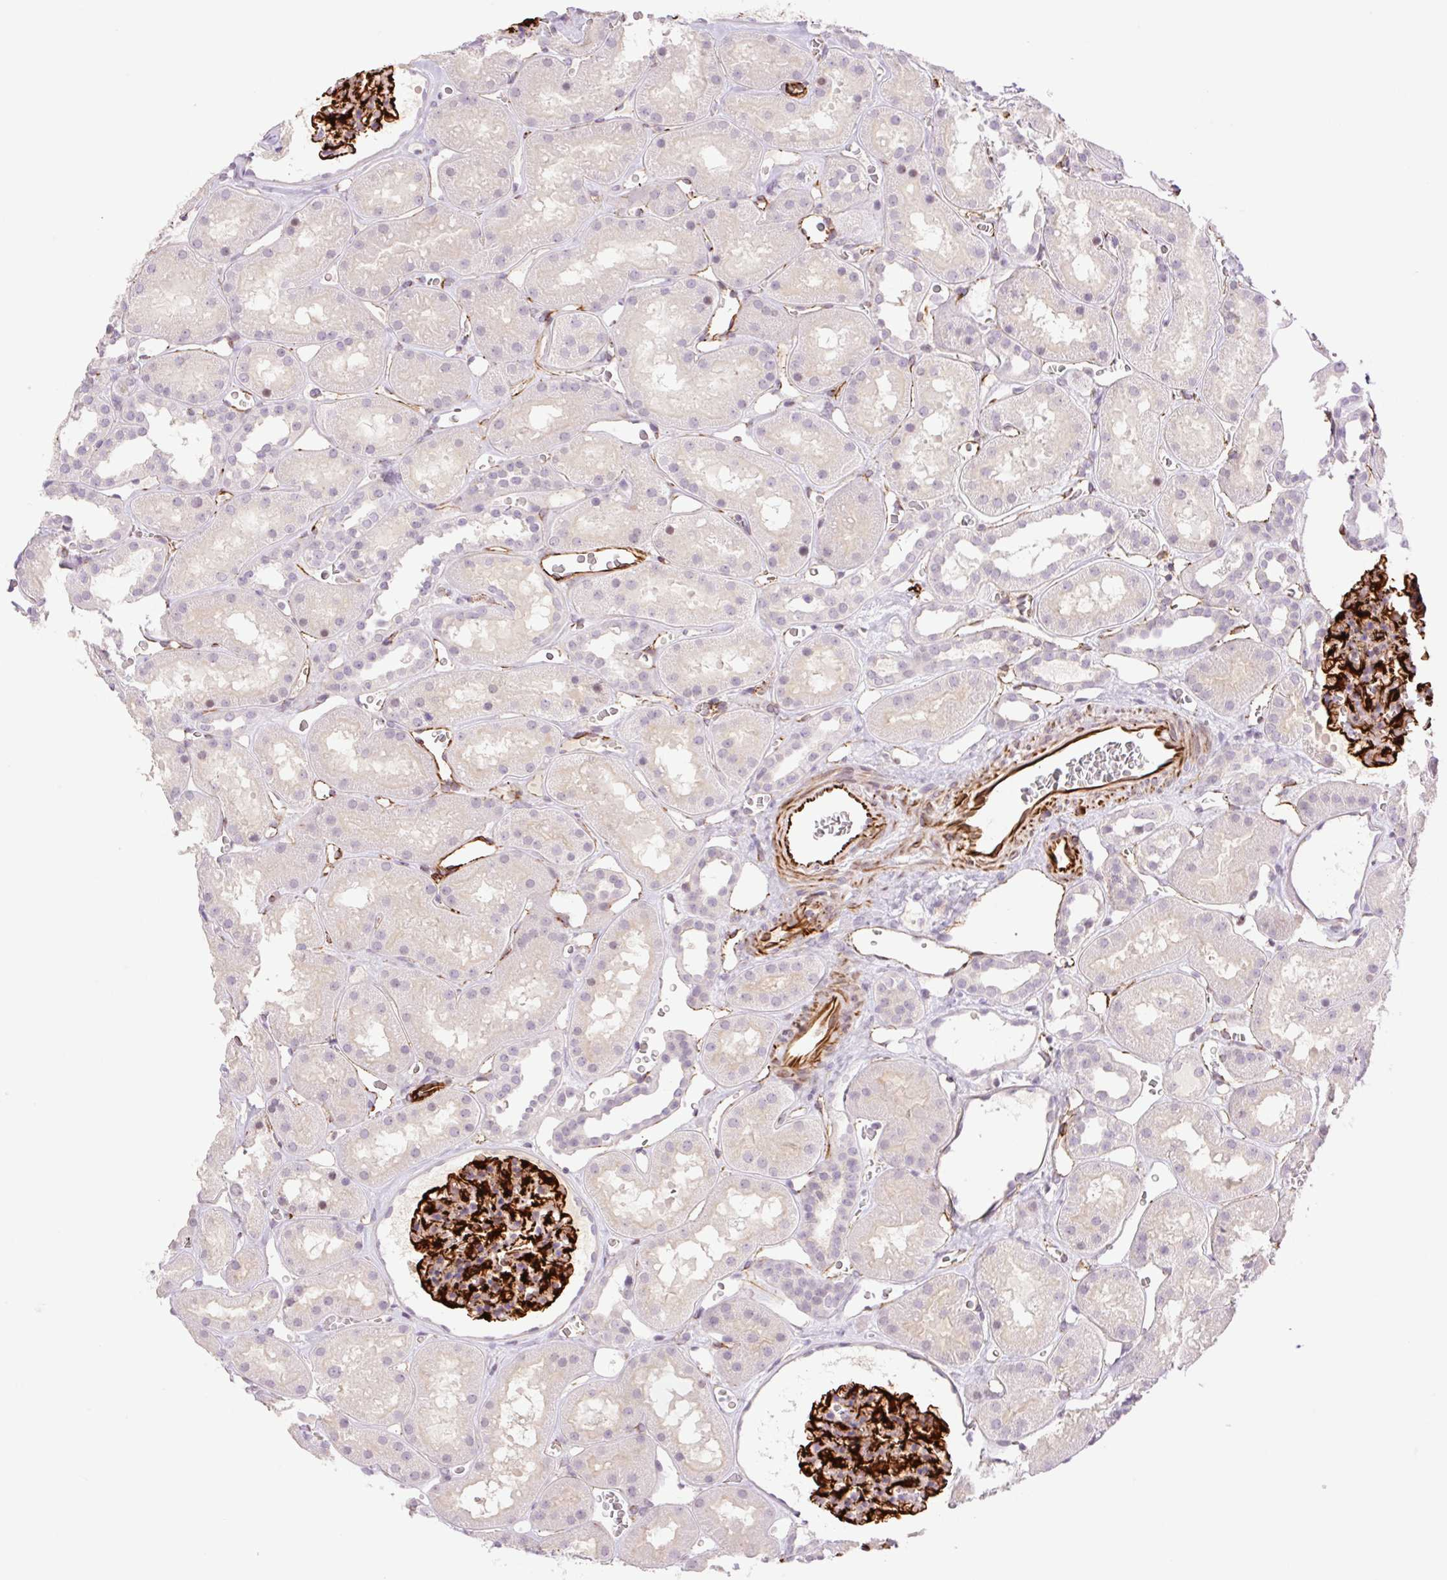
{"staining": {"intensity": "strong", "quantity": "25%-75%", "location": "cytoplasmic/membranous"}, "tissue": "kidney", "cell_type": "Cells in glomeruli", "image_type": "normal", "snomed": [{"axis": "morphology", "description": "Normal tissue, NOS"}, {"axis": "topography", "description": "Kidney"}], "caption": "Cells in glomeruli show high levels of strong cytoplasmic/membranous staining in approximately 25%-75% of cells in unremarkable kidney.", "gene": "ZFYVE21", "patient": {"sex": "female", "age": 41}}